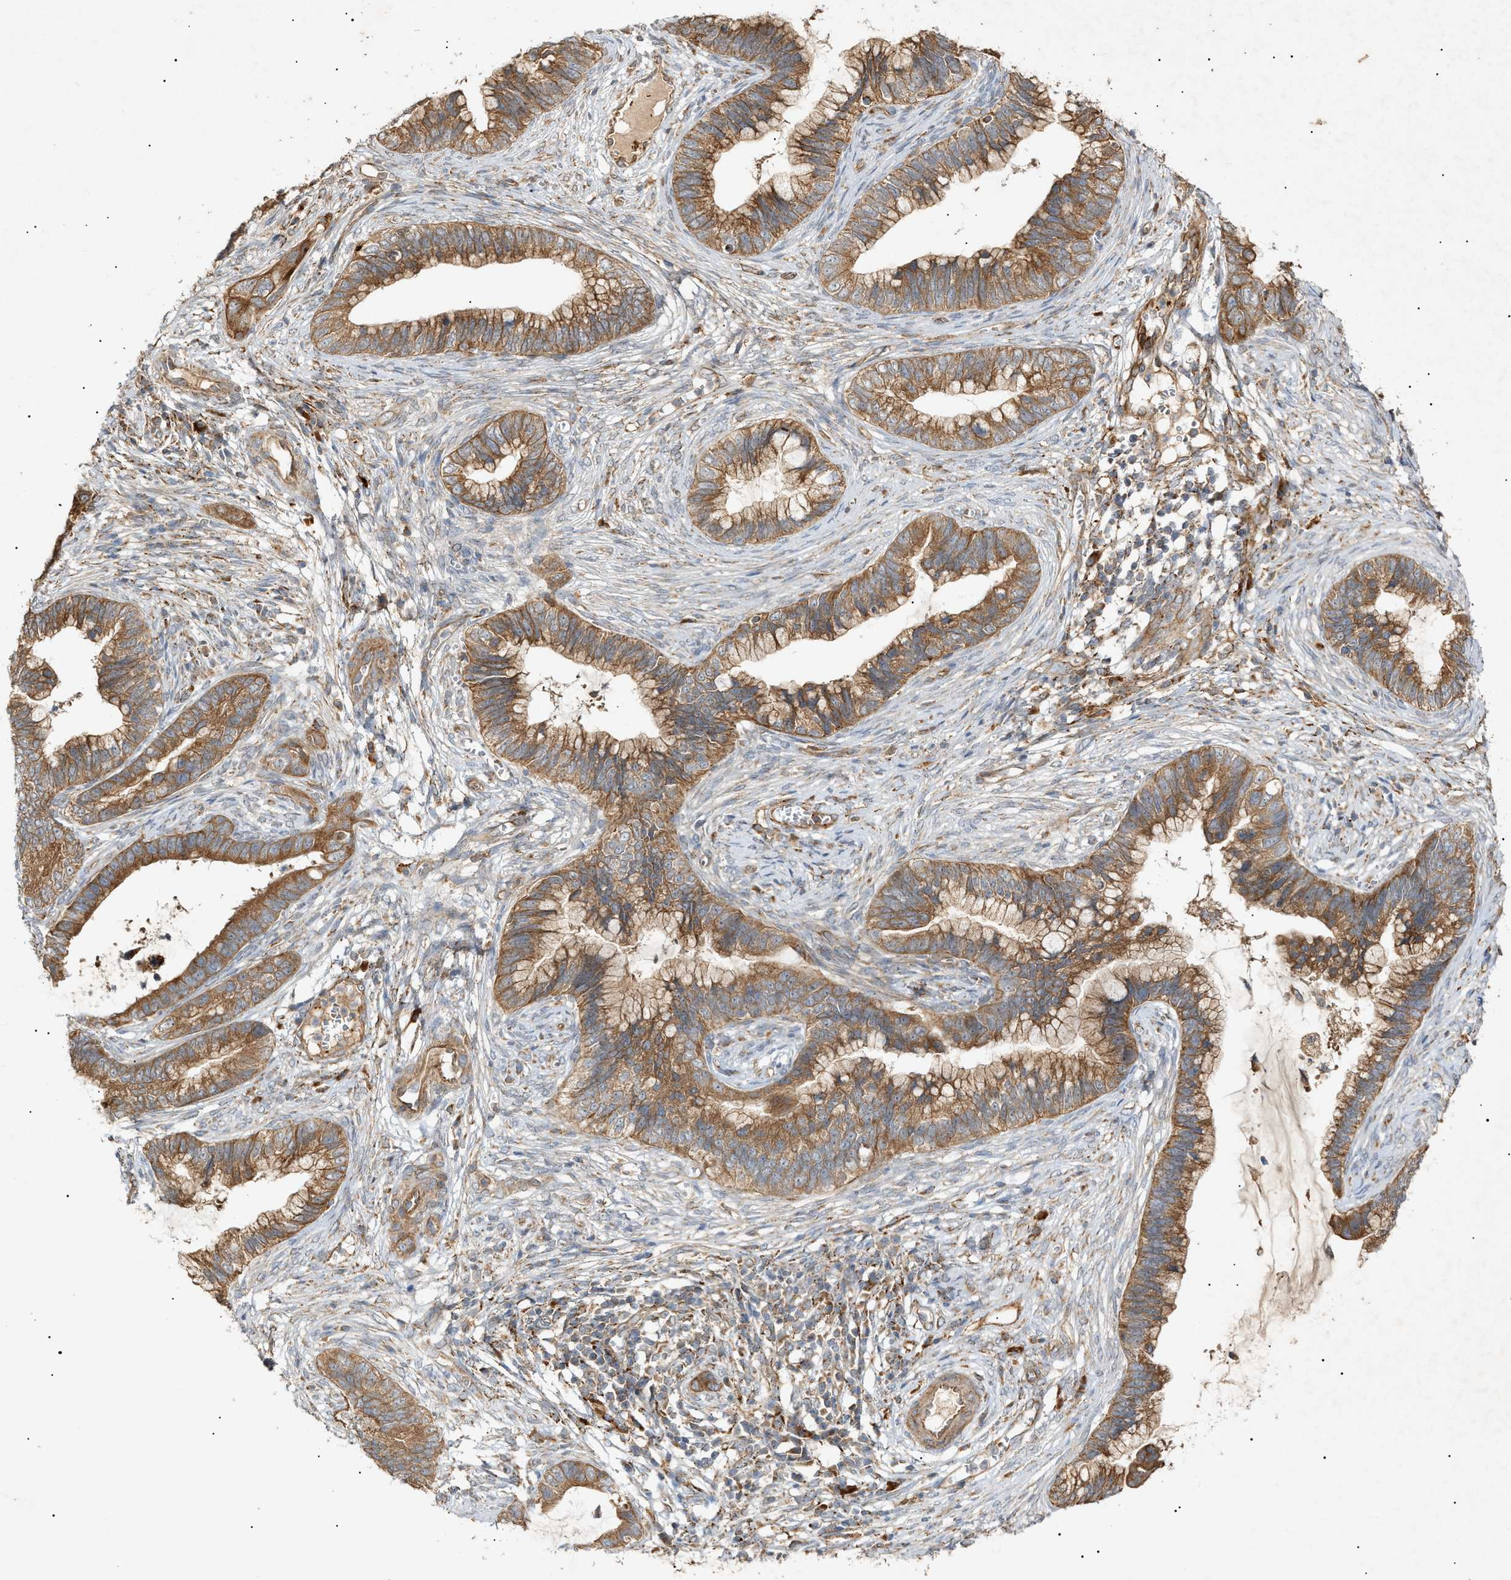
{"staining": {"intensity": "moderate", "quantity": ">75%", "location": "cytoplasmic/membranous"}, "tissue": "cervical cancer", "cell_type": "Tumor cells", "image_type": "cancer", "snomed": [{"axis": "morphology", "description": "Adenocarcinoma, NOS"}, {"axis": "topography", "description": "Cervix"}], "caption": "Protein expression analysis of cervical cancer (adenocarcinoma) reveals moderate cytoplasmic/membranous positivity in approximately >75% of tumor cells. (DAB (3,3'-diaminobenzidine) = brown stain, brightfield microscopy at high magnification).", "gene": "MTCH1", "patient": {"sex": "female", "age": 44}}